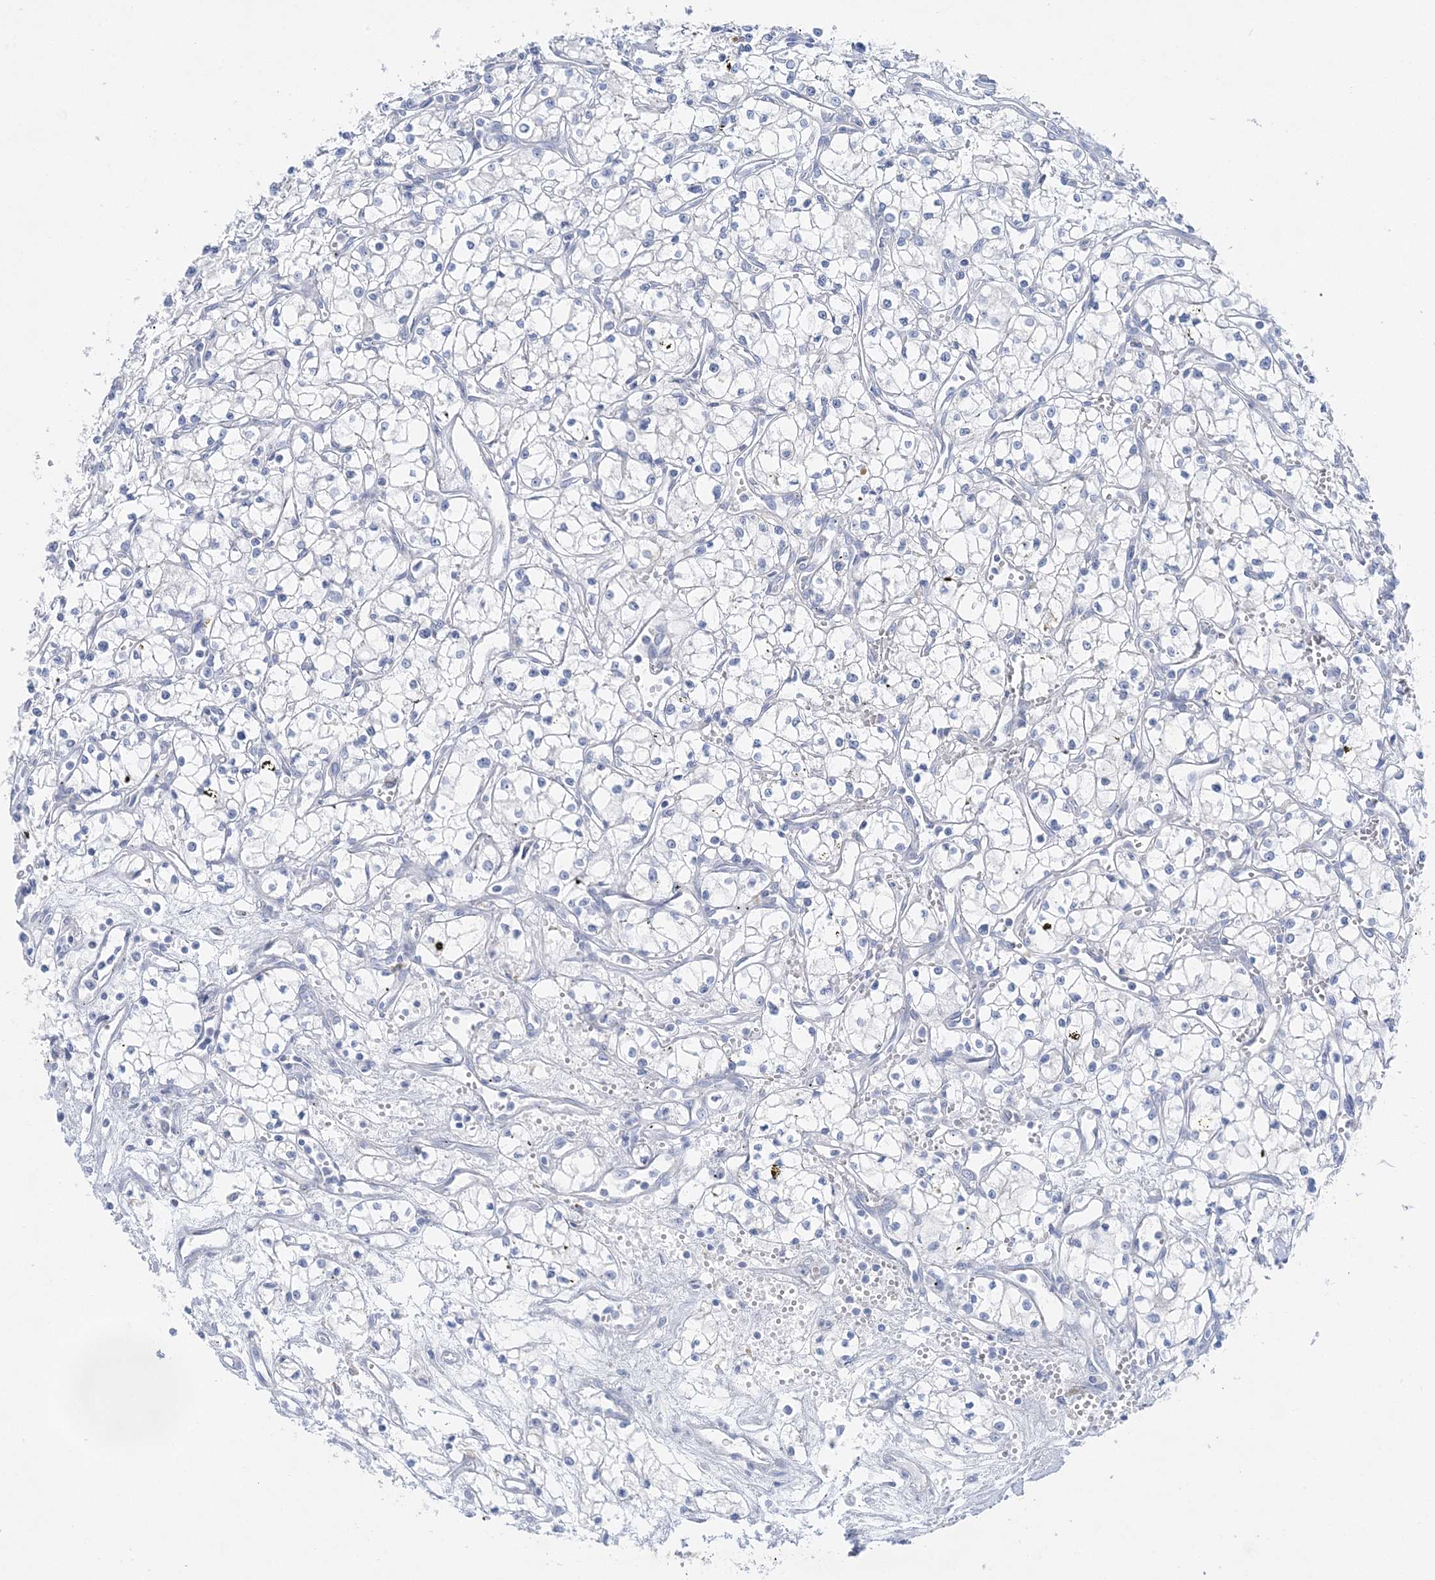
{"staining": {"intensity": "negative", "quantity": "none", "location": "none"}, "tissue": "renal cancer", "cell_type": "Tumor cells", "image_type": "cancer", "snomed": [{"axis": "morphology", "description": "Adenocarcinoma, NOS"}, {"axis": "topography", "description": "Kidney"}], "caption": "Human renal adenocarcinoma stained for a protein using immunohistochemistry (IHC) reveals no staining in tumor cells.", "gene": "SLC5A6", "patient": {"sex": "male", "age": 59}}